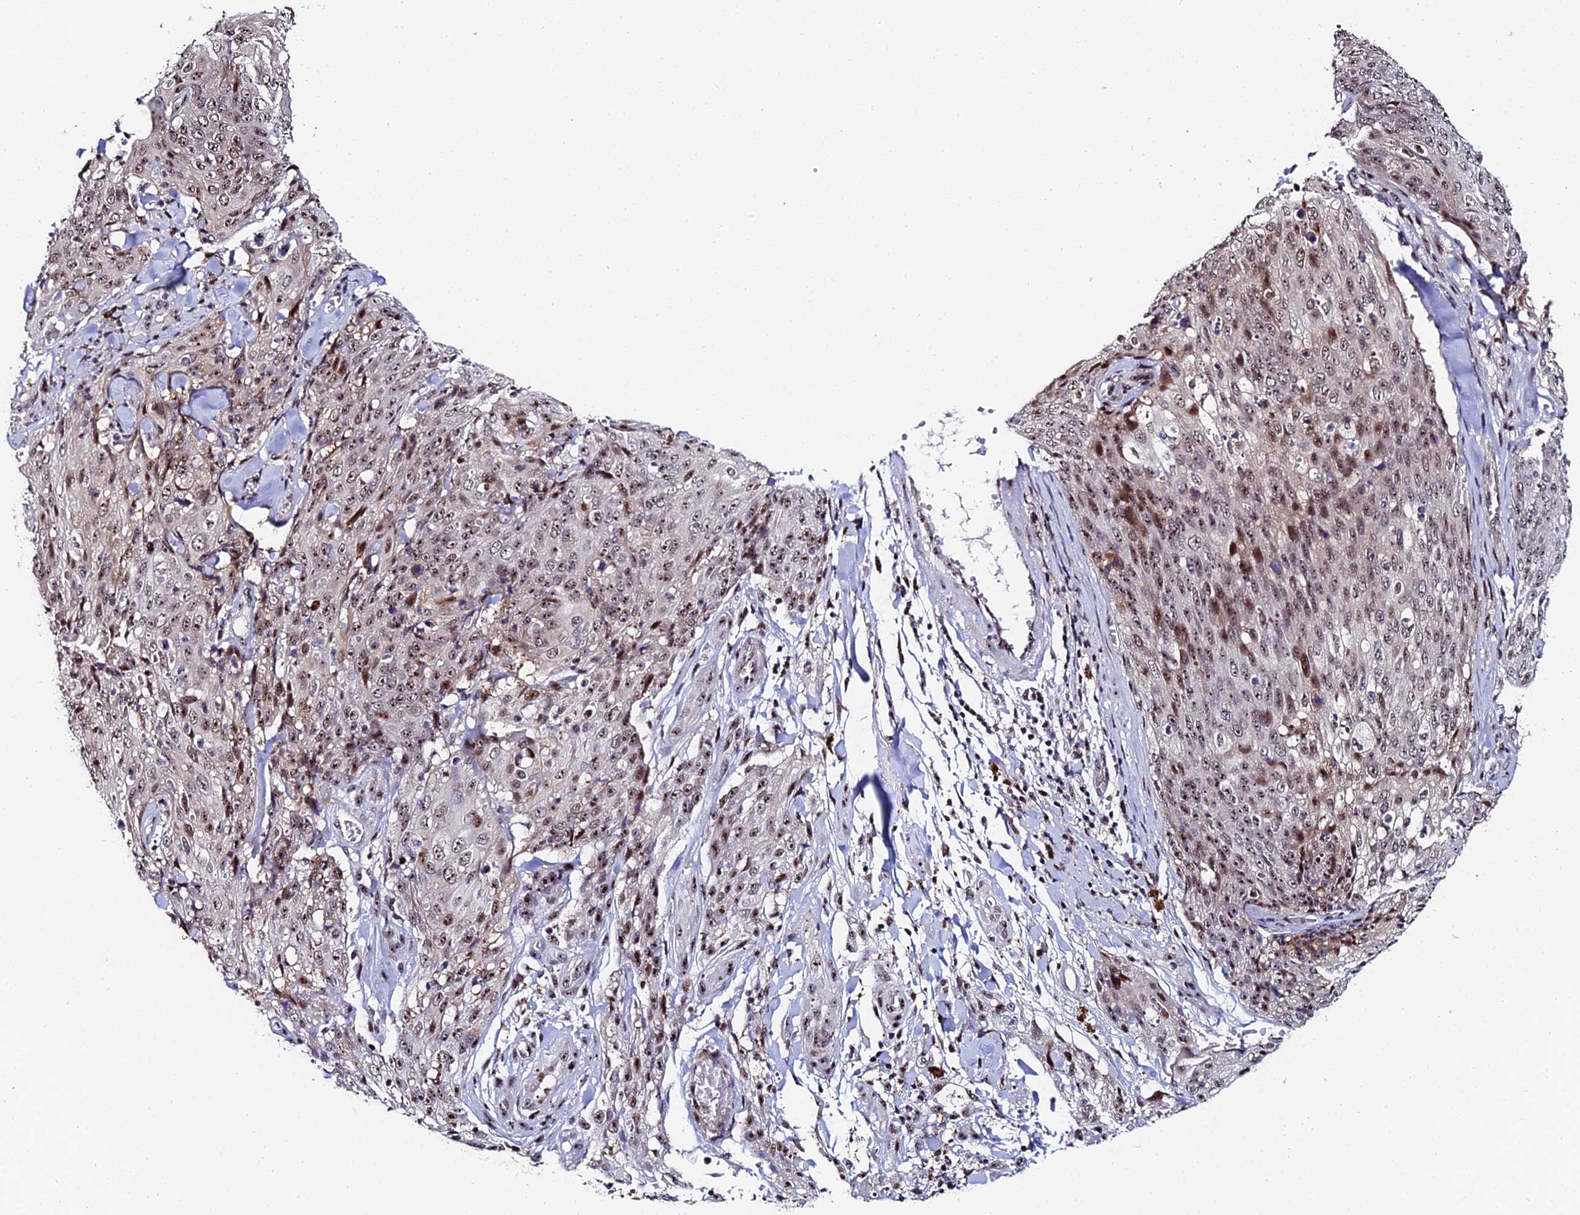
{"staining": {"intensity": "moderate", "quantity": ">75%", "location": "nuclear"}, "tissue": "skin cancer", "cell_type": "Tumor cells", "image_type": "cancer", "snomed": [{"axis": "morphology", "description": "Squamous cell carcinoma, NOS"}, {"axis": "topography", "description": "Skin"}, {"axis": "topography", "description": "Vulva"}], "caption": "Squamous cell carcinoma (skin) stained for a protein shows moderate nuclear positivity in tumor cells.", "gene": "TIFA", "patient": {"sex": "female", "age": 85}}